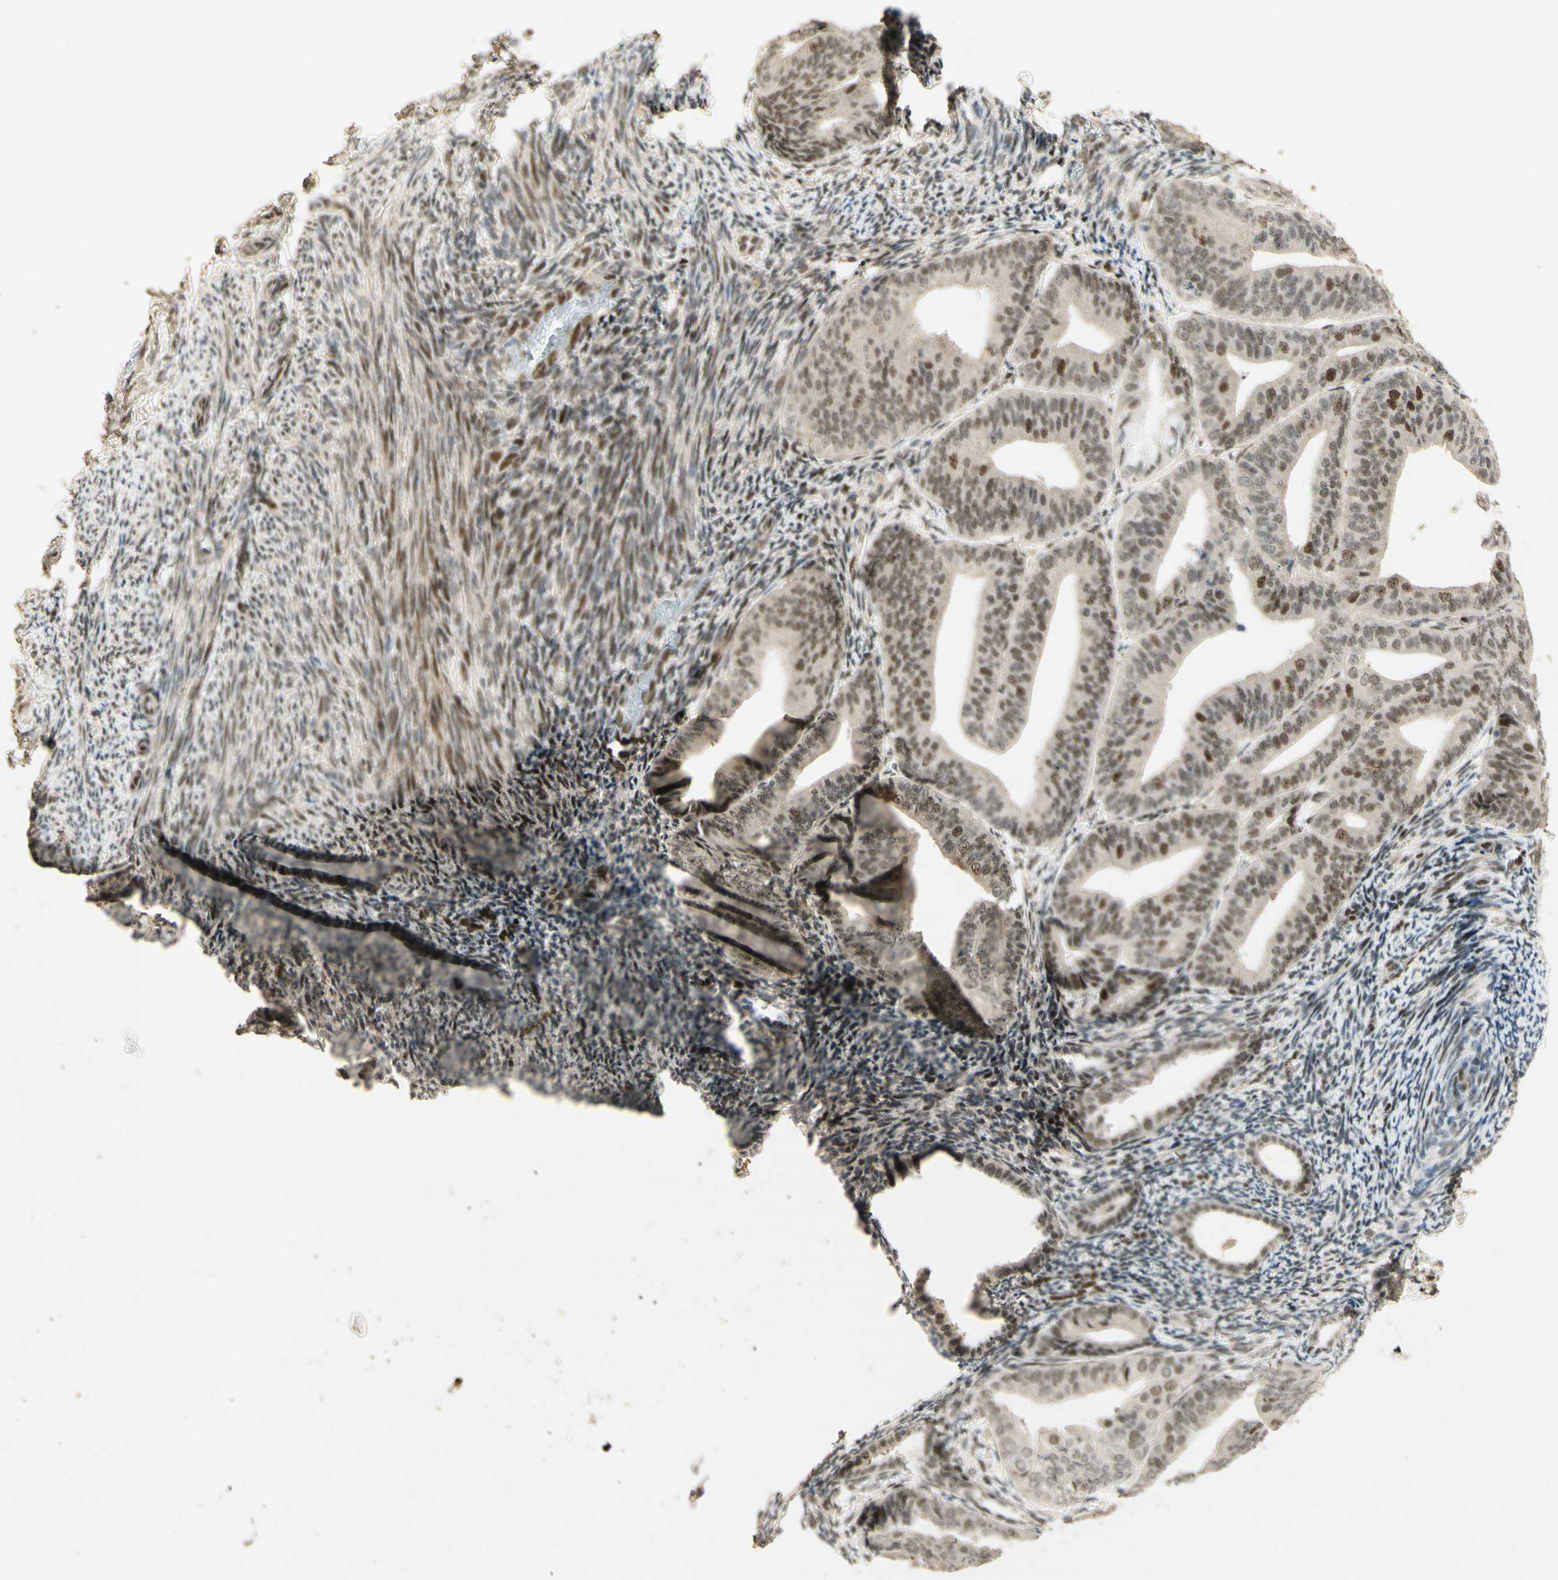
{"staining": {"intensity": "moderate", "quantity": ">75%", "location": "nuclear"}, "tissue": "endometrial cancer", "cell_type": "Tumor cells", "image_type": "cancer", "snomed": [{"axis": "morphology", "description": "Adenocarcinoma, NOS"}, {"axis": "topography", "description": "Endometrium"}], "caption": "This is a histology image of IHC staining of endometrial cancer (adenocarcinoma), which shows moderate staining in the nuclear of tumor cells.", "gene": "FOXP1", "patient": {"sex": "female", "age": 63}}